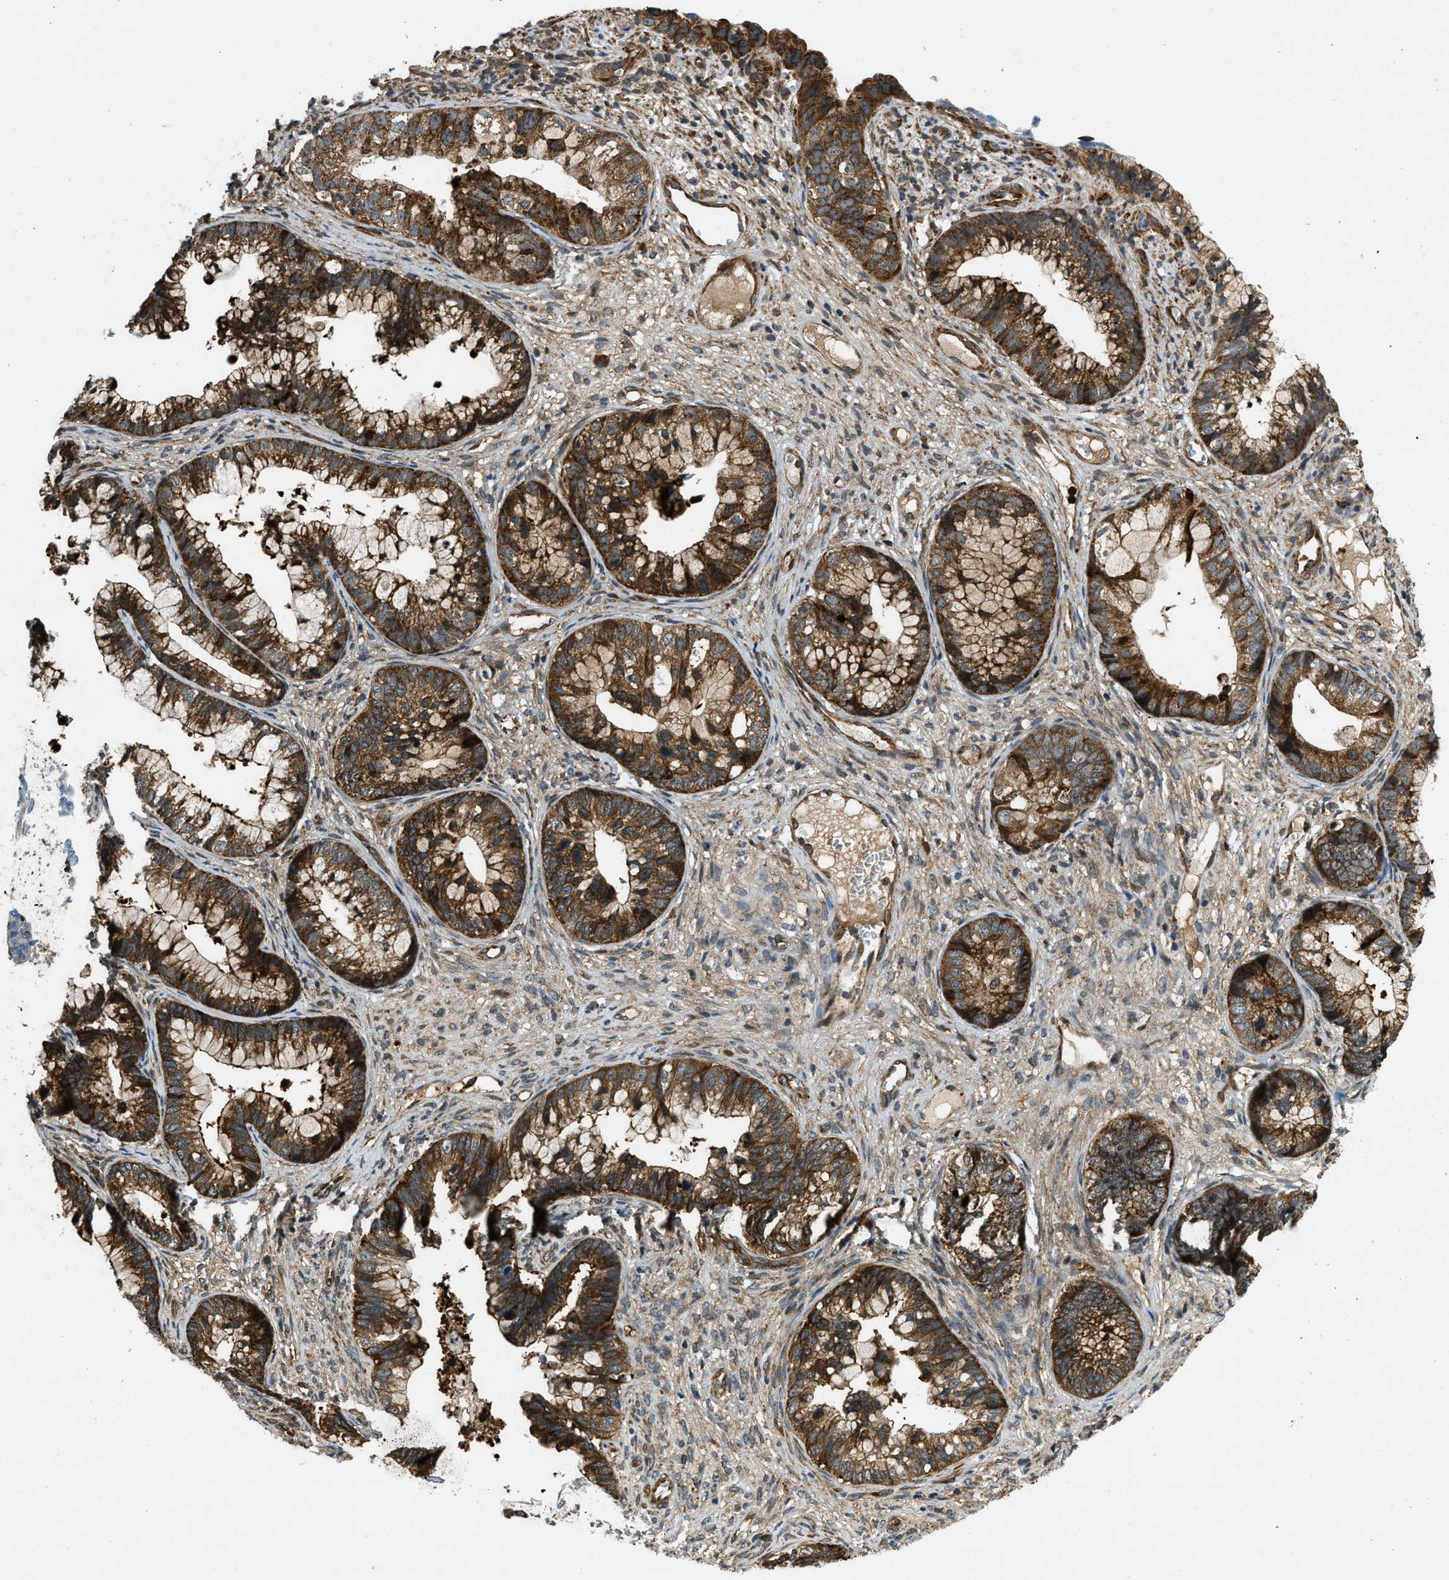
{"staining": {"intensity": "moderate", "quantity": ">75%", "location": "cytoplasmic/membranous"}, "tissue": "cervical cancer", "cell_type": "Tumor cells", "image_type": "cancer", "snomed": [{"axis": "morphology", "description": "Adenocarcinoma, NOS"}, {"axis": "topography", "description": "Cervix"}], "caption": "Human cervical cancer stained for a protein (brown) shows moderate cytoplasmic/membranous positive staining in approximately >75% of tumor cells.", "gene": "RASGRF2", "patient": {"sex": "female", "age": 44}}